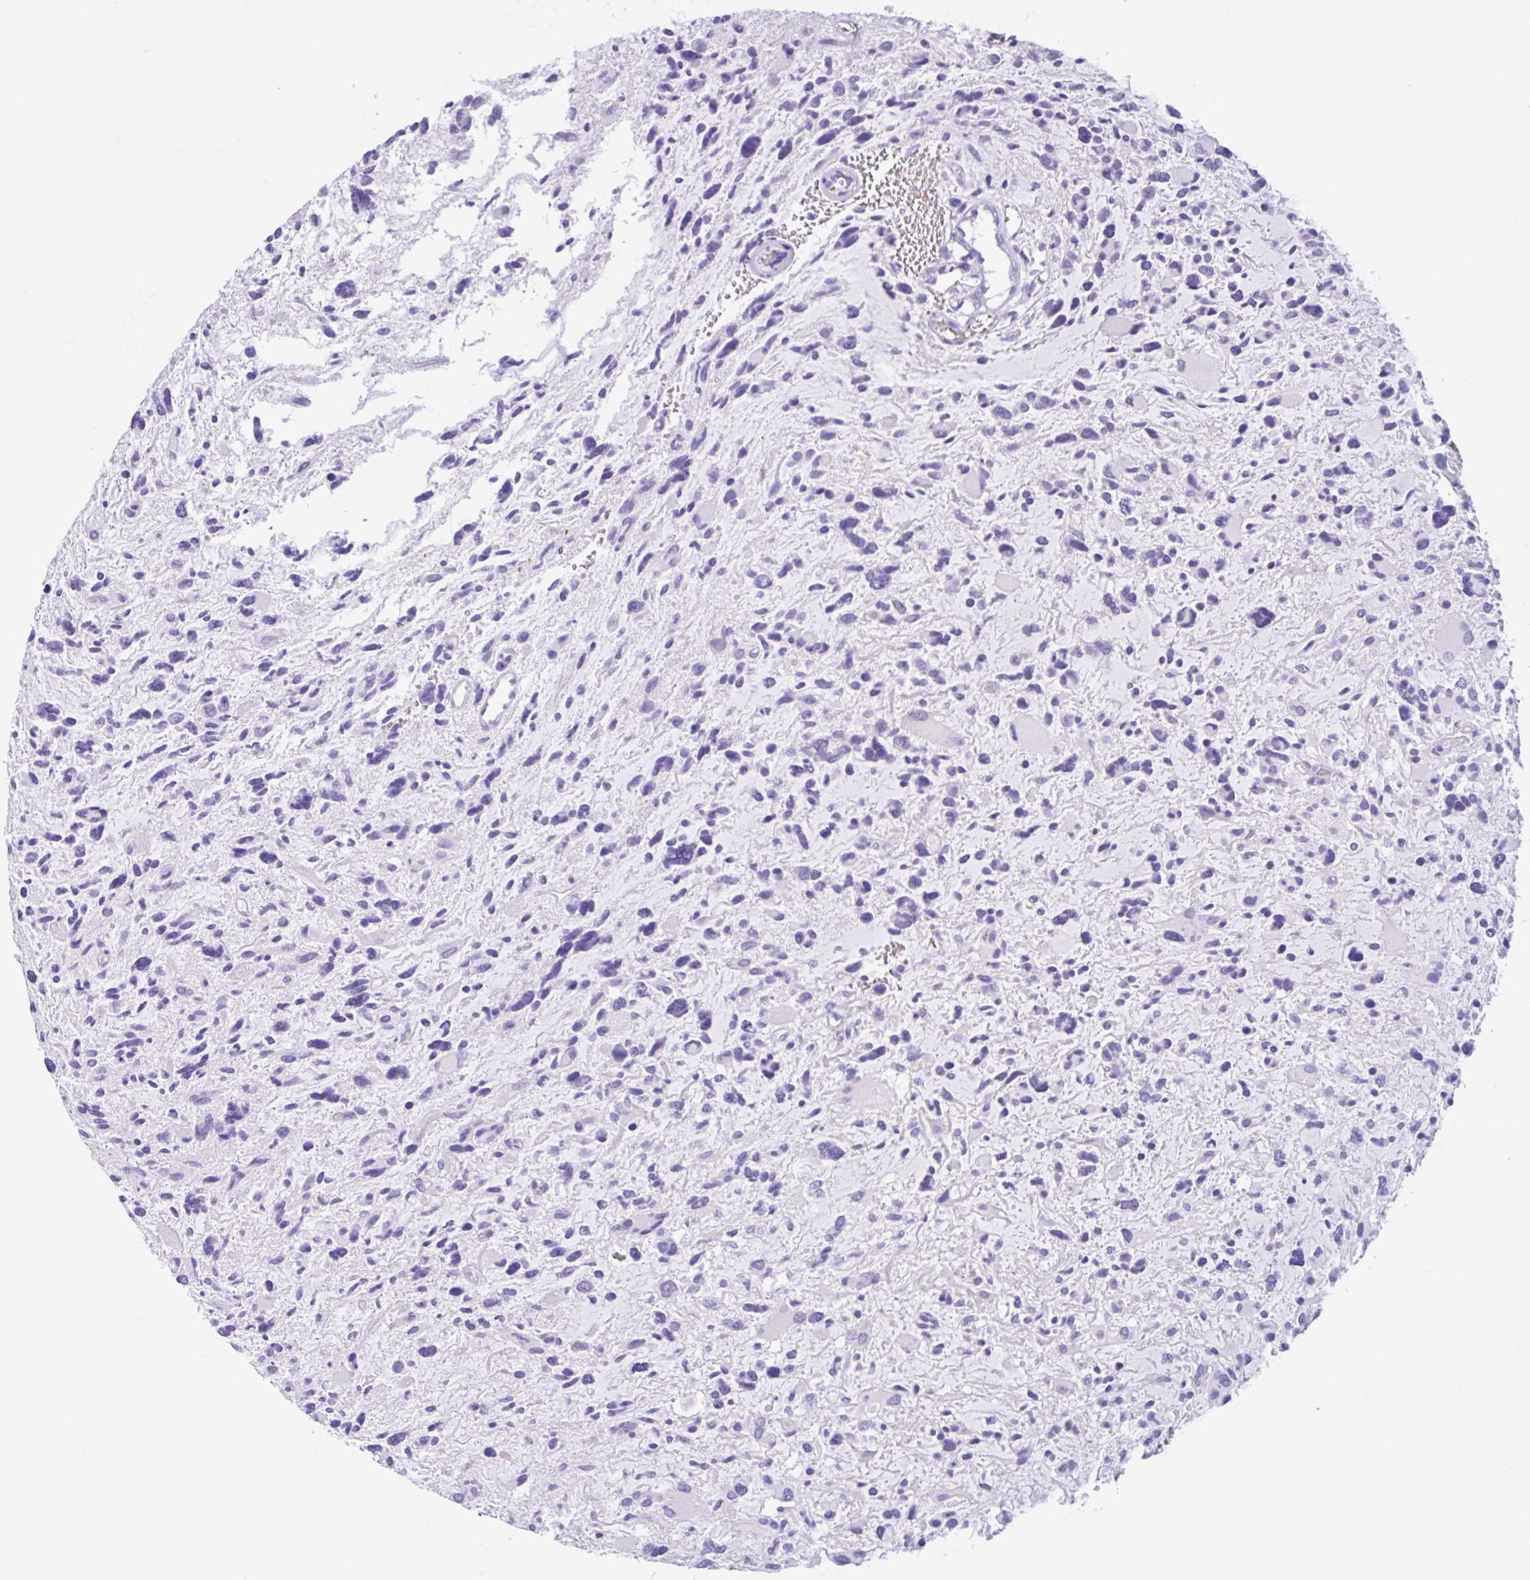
{"staining": {"intensity": "negative", "quantity": "none", "location": "none"}, "tissue": "glioma", "cell_type": "Tumor cells", "image_type": "cancer", "snomed": [{"axis": "morphology", "description": "Glioma, malignant, High grade"}, {"axis": "topography", "description": "Brain"}], "caption": "High magnification brightfield microscopy of glioma stained with DAB (3,3'-diaminobenzidine) (brown) and counterstained with hematoxylin (blue): tumor cells show no significant expression. (IHC, brightfield microscopy, high magnification).", "gene": "TMEM79", "patient": {"sex": "female", "age": 11}}